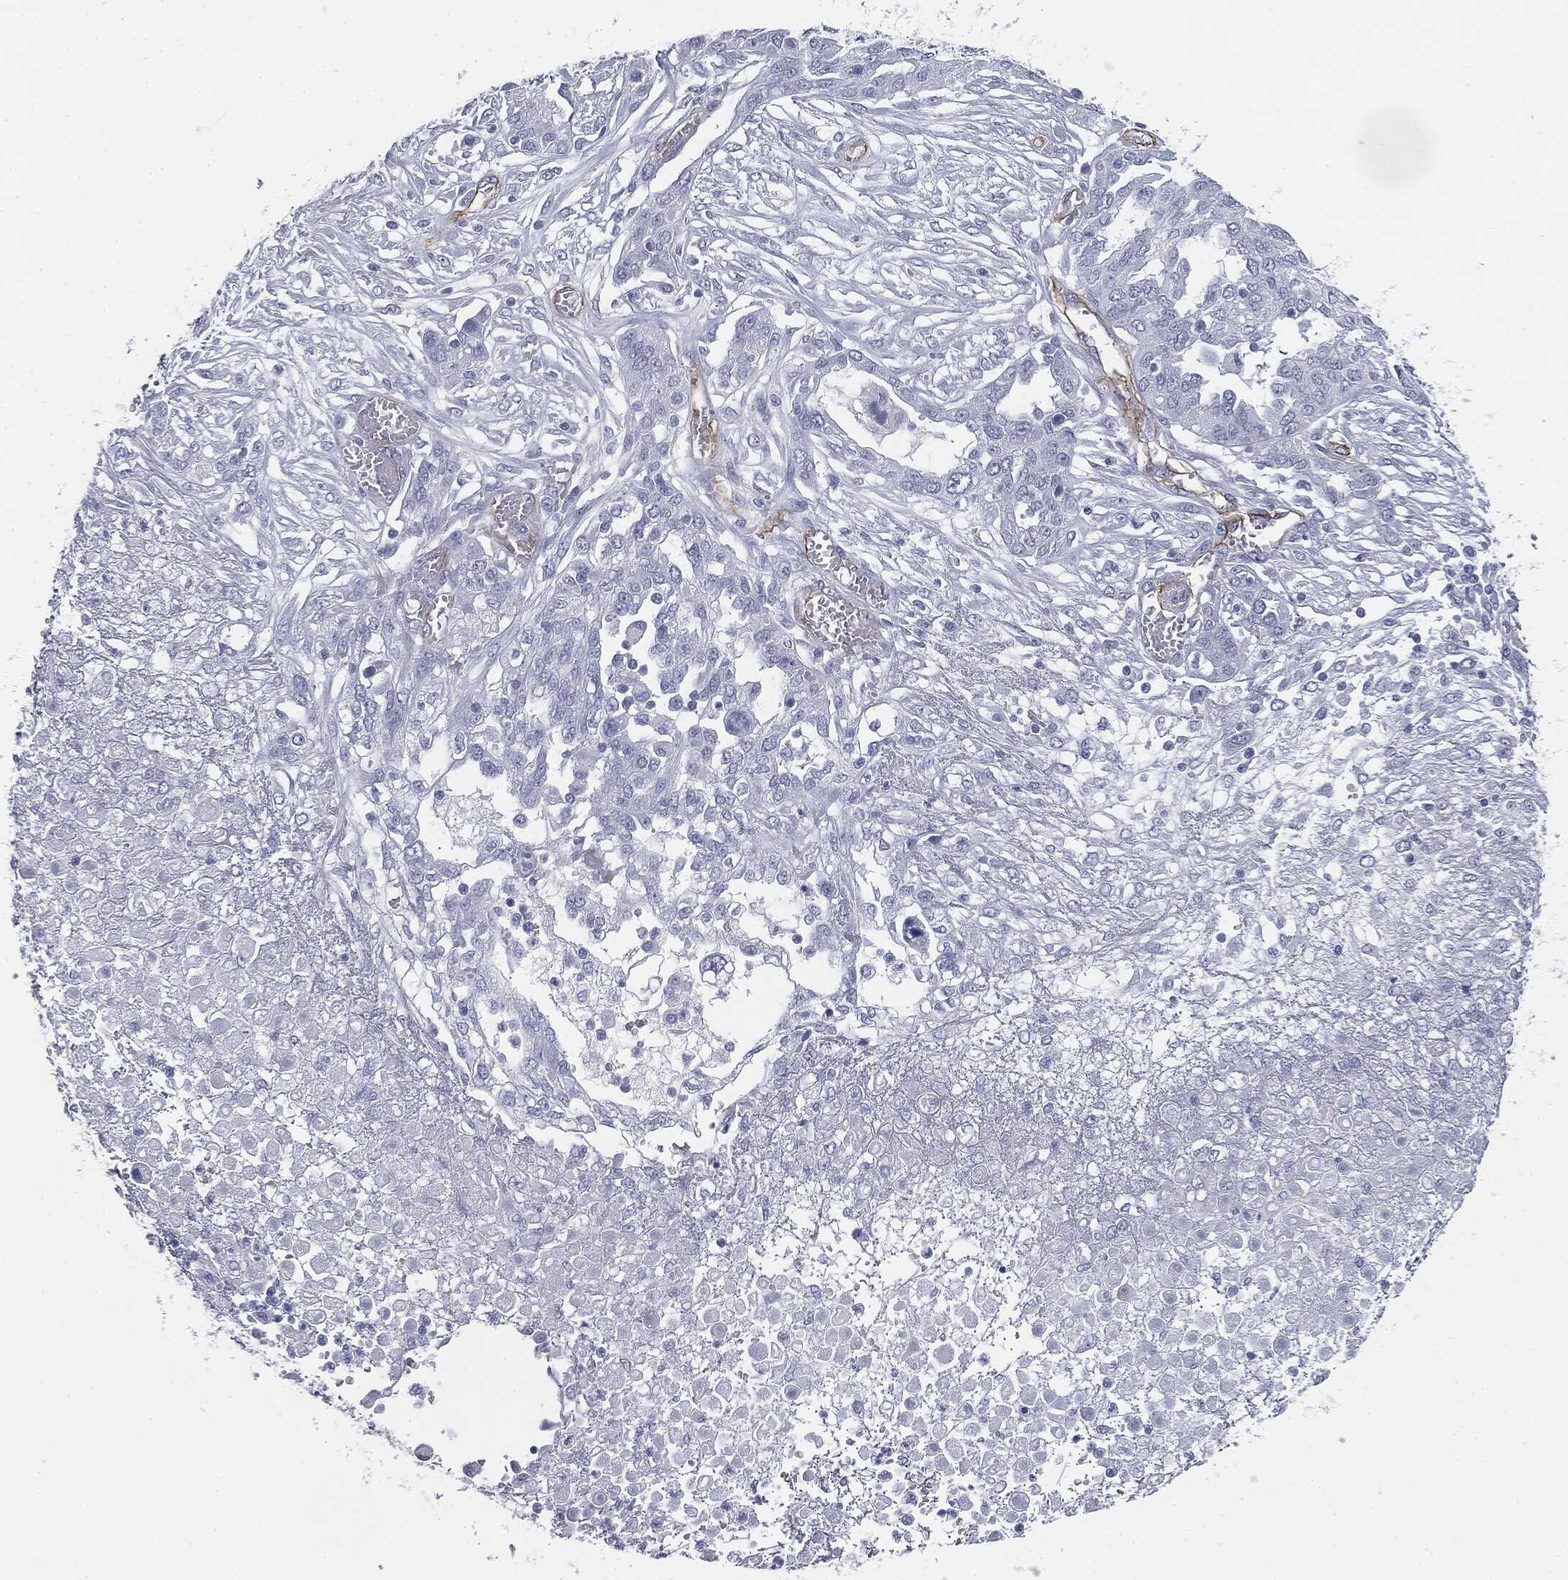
{"staining": {"intensity": "negative", "quantity": "none", "location": "none"}, "tissue": "ovarian cancer", "cell_type": "Tumor cells", "image_type": "cancer", "snomed": [{"axis": "morphology", "description": "Cystadenocarcinoma, serous, NOS"}, {"axis": "topography", "description": "Ovary"}], "caption": "Tumor cells are negative for protein expression in human ovarian serous cystadenocarcinoma.", "gene": "MUC5AC", "patient": {"sex": "female", "age": 67}}